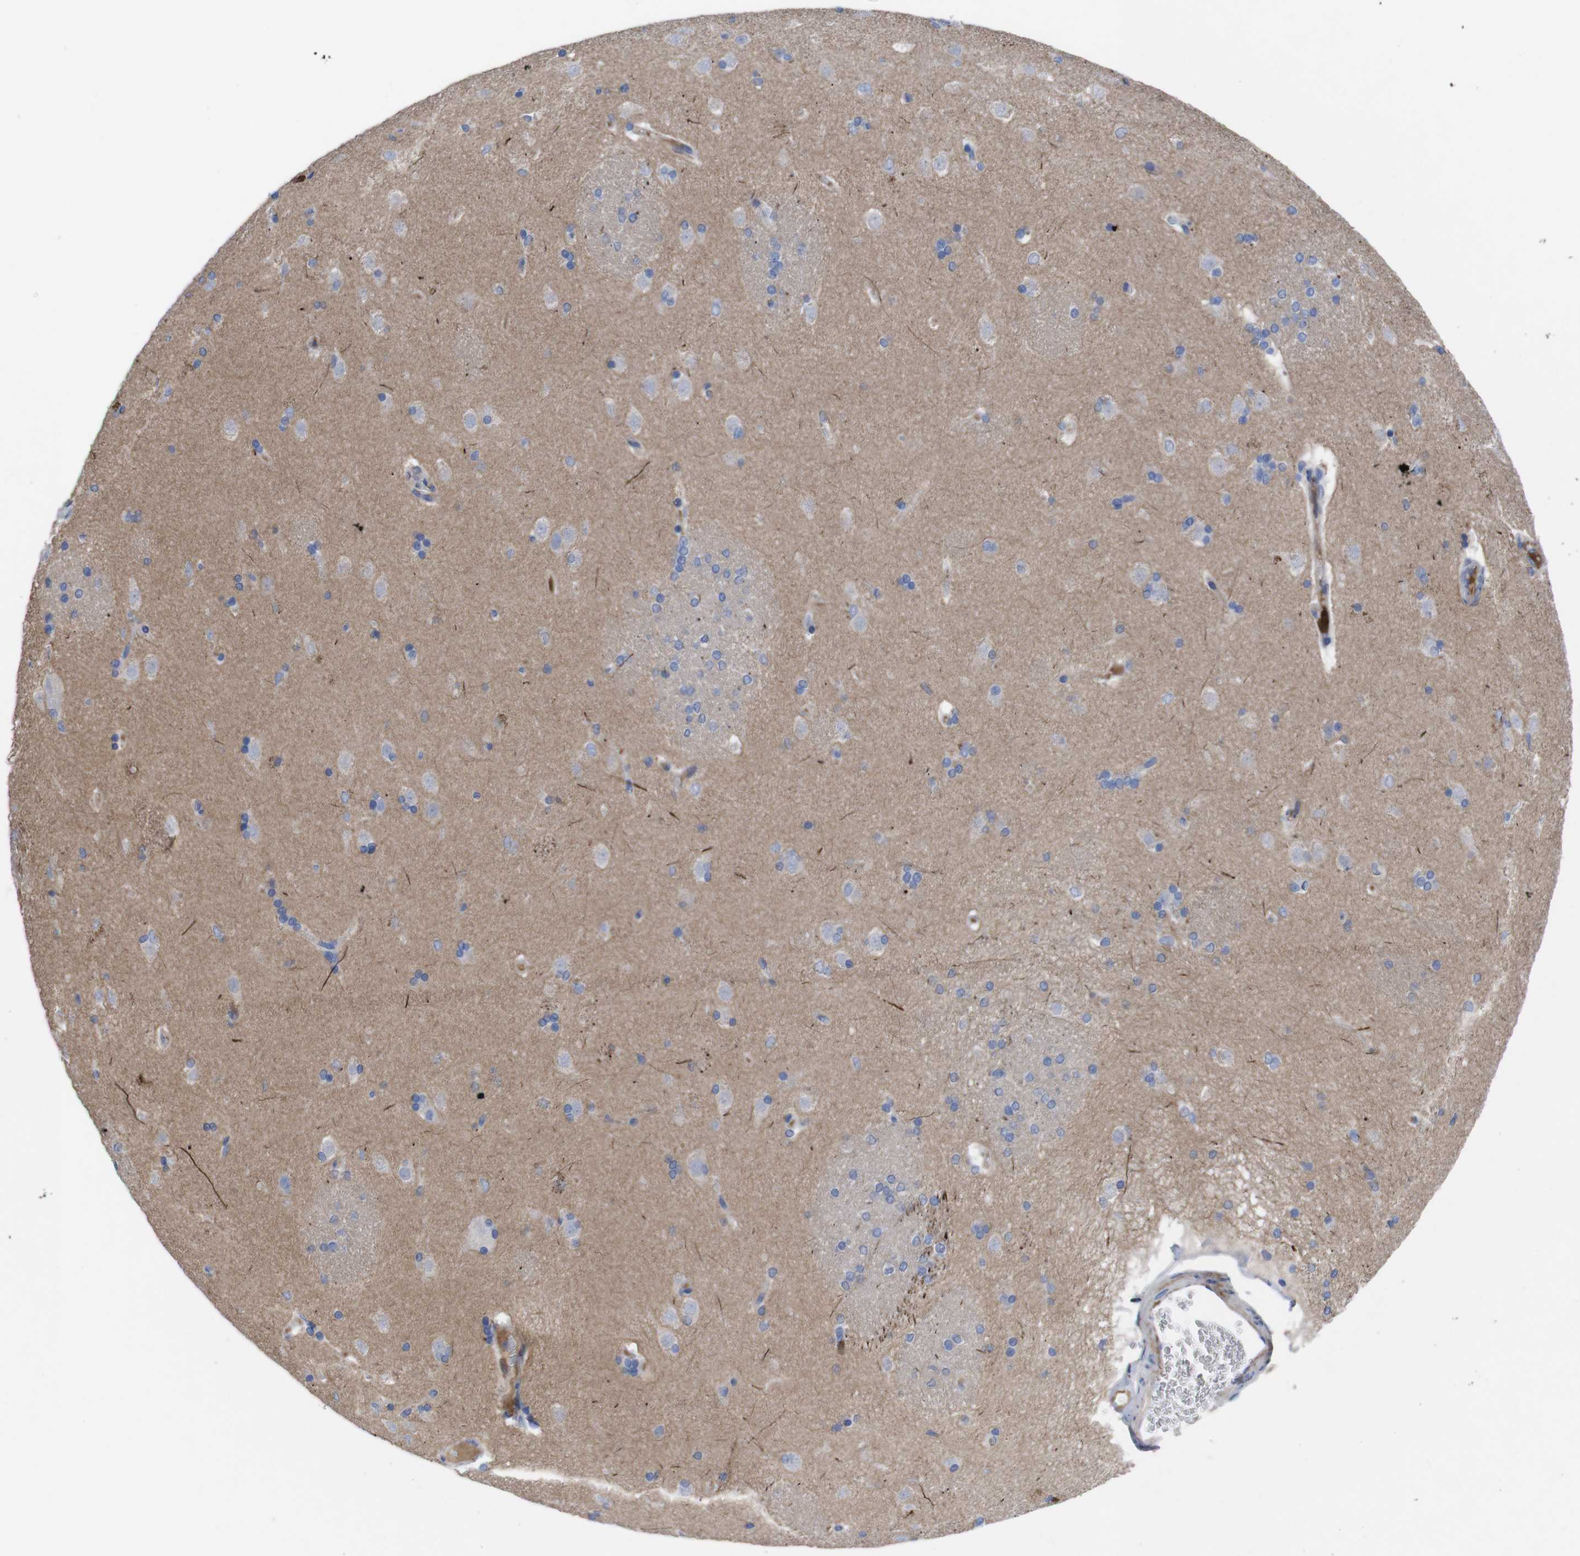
{"staining": {"intensity": "weak", "quantity": "<25%", "location": "cytoplasmic/membranous"}, "tissue": "caudate", "cell_type": "Glial cells", "image_type": "normal", "snomed": [{"axis": "morphology", "description": "Normal tissue, NOS"}, {"axis": "topography", "description": "Lateral ventricle wall"}], "caption": "Glial cells are negative for brown protein staining in normal caudate. (Stains: DAB IHC with hematoxylin counter stain, Microscopy: brightfield microscopy at high magnification).", "gene": "C5AR1", "patient": {"sex": "female", "age": 19}}